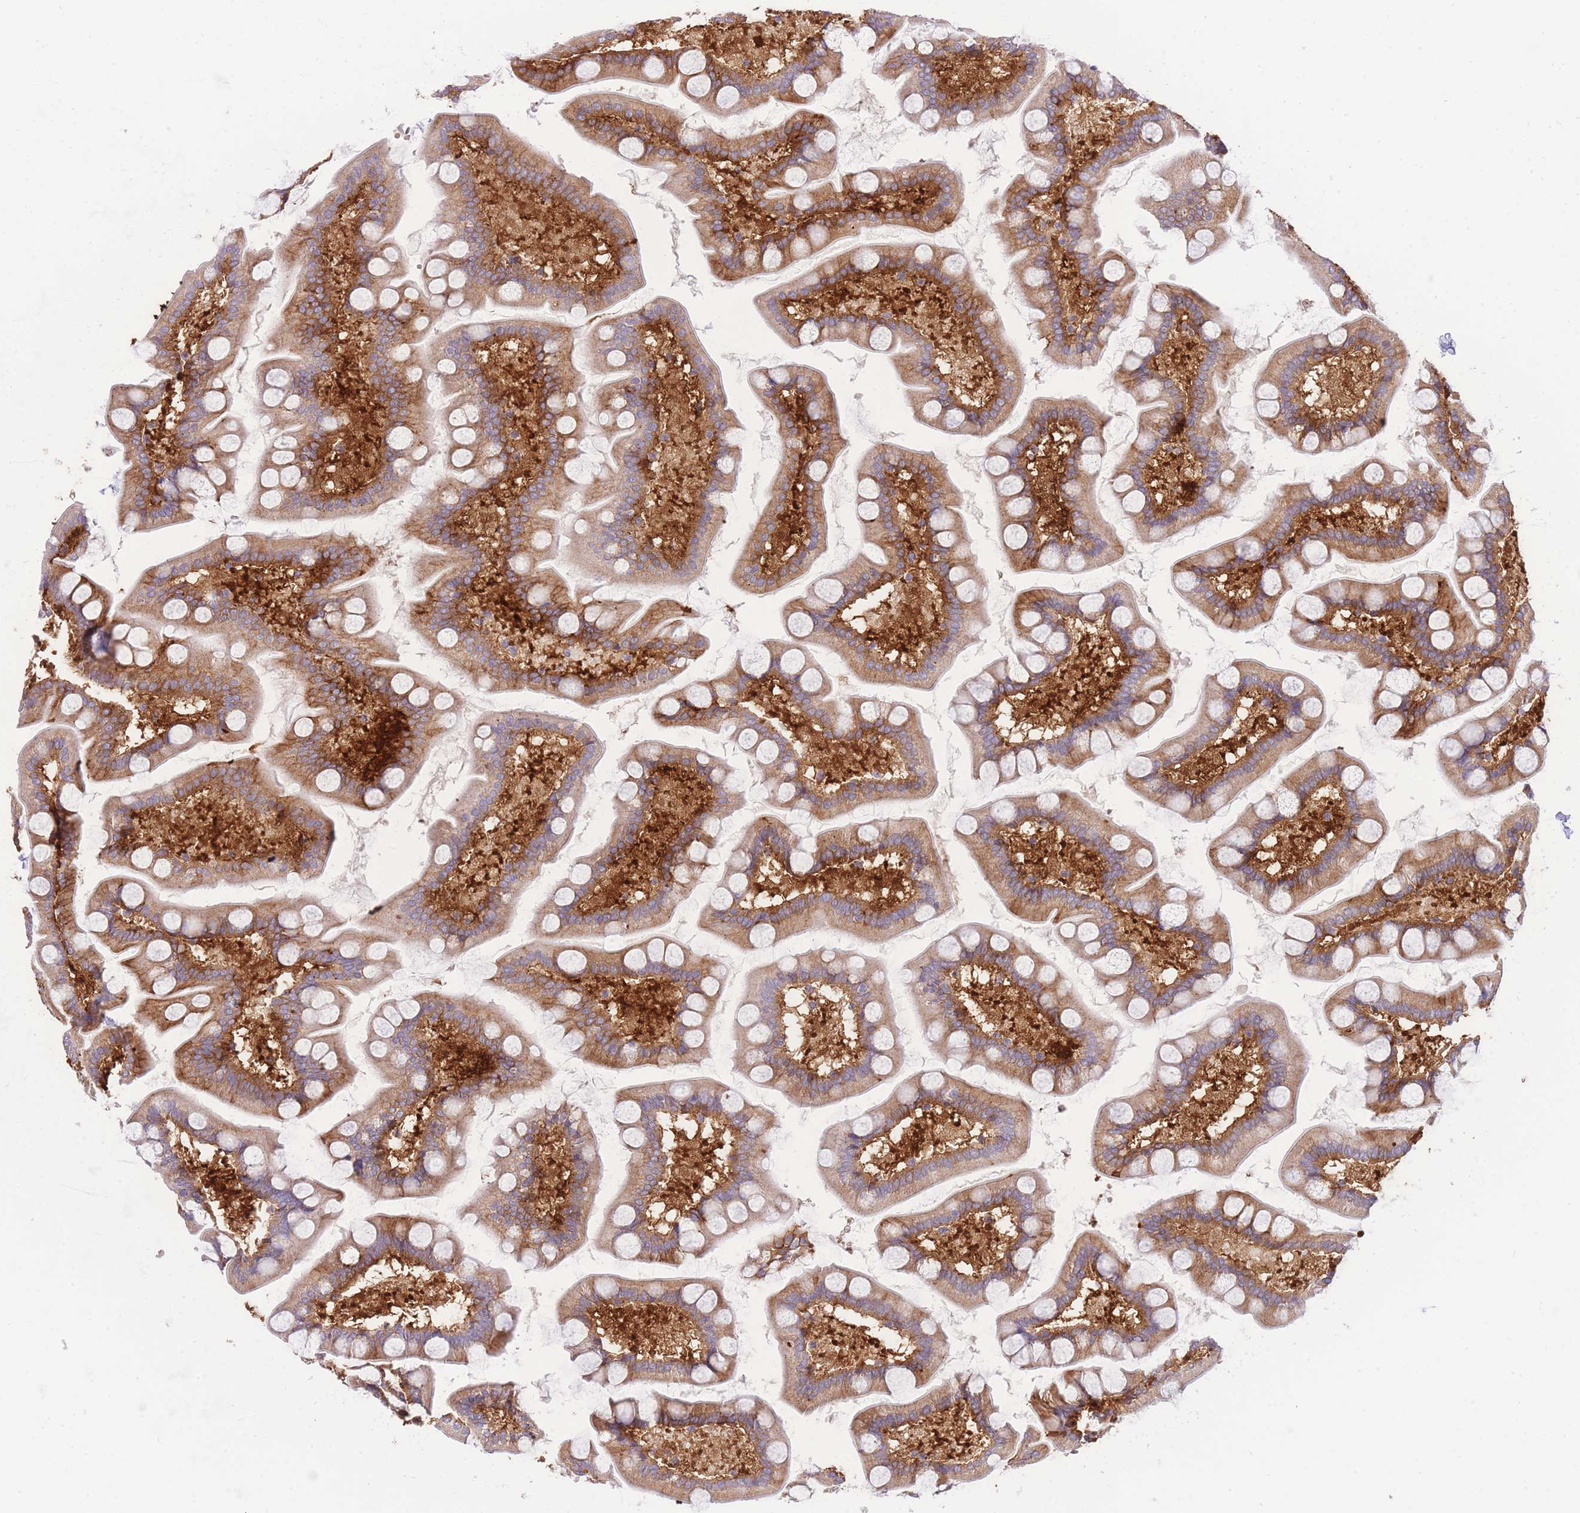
{"staining": {"intensity": "strong", "quantity": ">75%", "location": "cytoplasmic/membranous"}, "tissue": "small intestine", "cell_type": "Glandular cells", "image_type": "normal", "snomed": [{"axis": "morphology", "description": "Normal tissue, NOS"}, {"axis": "topography", "description": "Small intestine"}], "caption": "Small intestine was stained to show a protein in brown. There is high levels of strong cytoplasmic/membranous positivity in about >75% of glandular cells. Using DAB (3,3'-diaminobenzidine) (brown) and hematoxylin (blue) stains, captured at high magnification using brightfield microscopy.", "gene": "INSYN2B", "patient": {"sex": "male", "age": 41}}